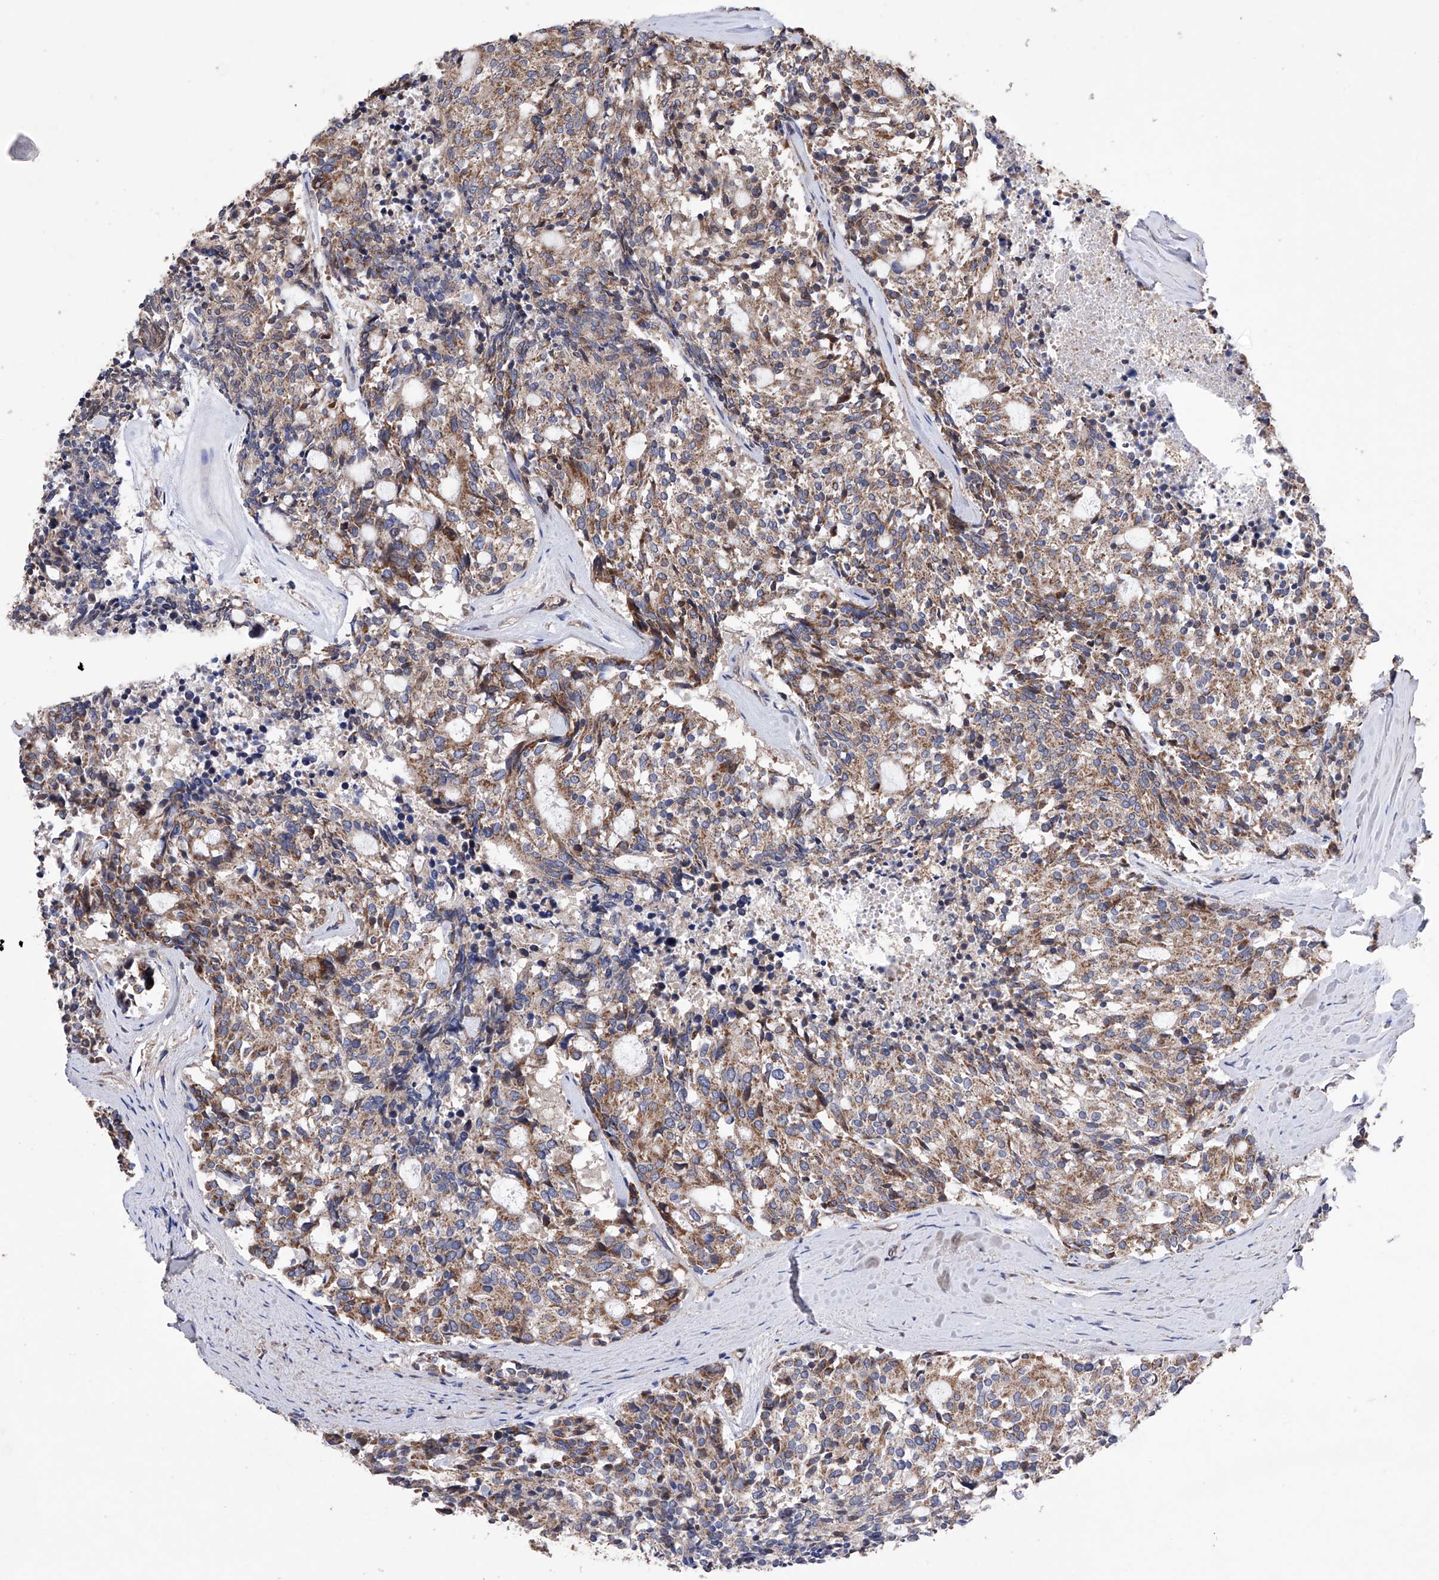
{"staining": {"intensity": "moderate", "quantity": ">75%", "location": "cytoplasmic/membranous"}, "tissue": "carcinoid", "cell_type": "Tumor cells", "image_type": "cancer", "snomed": [{"axis": "morphology", "description": "Carcinoid, malignant, NOS"}, {"axis": "topography", "description": "Pancreas"}], "caption": "Carcinoid stained with a protein marker demonstrates moderate staining in tumor cells.", "gene": "EFCAB2", "patient": {"sex": "female", "age": 54}}